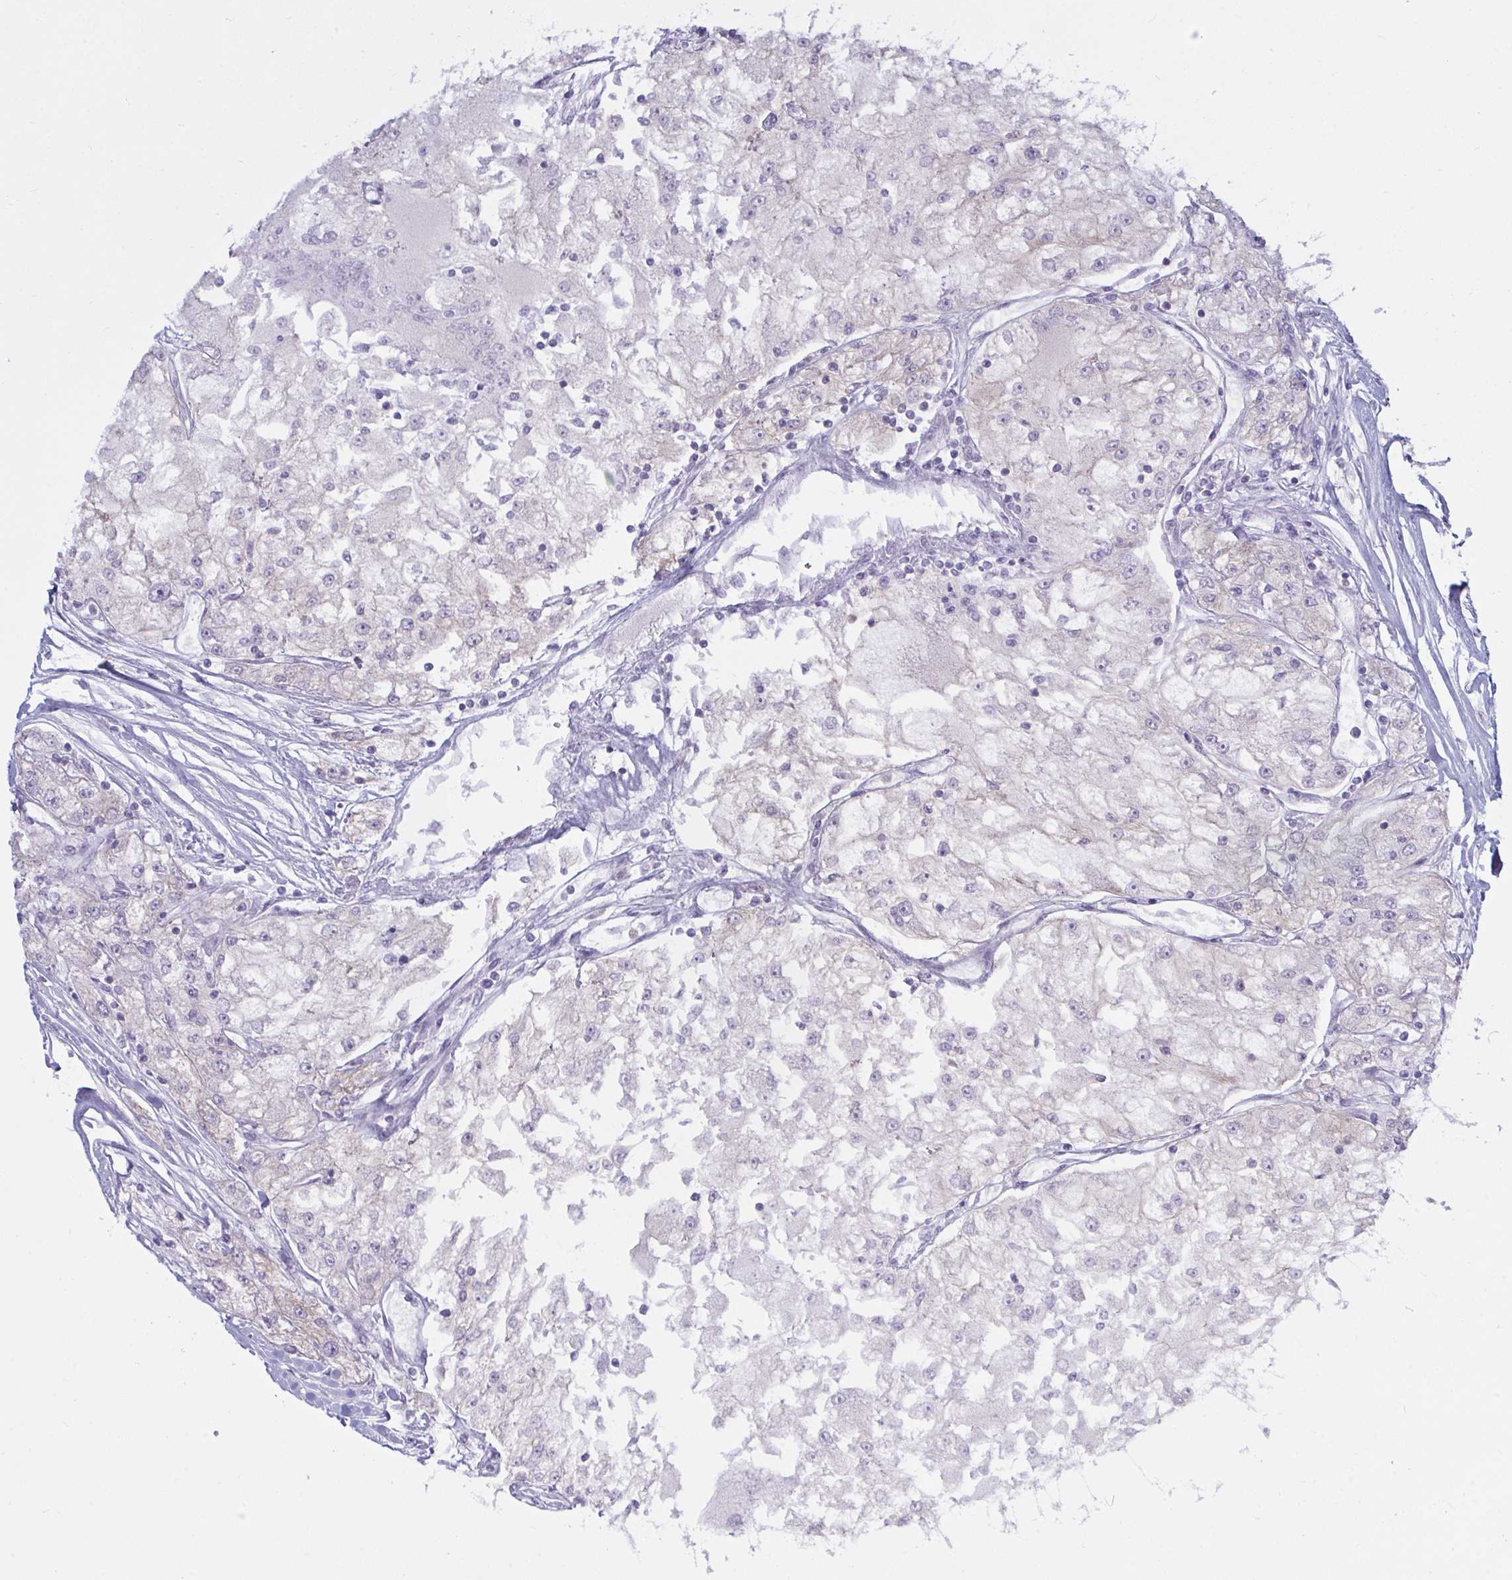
{"staining": {"intensity": "negative", "quantity": "none", "location": "none"}, "tissue": "renal cancer", "cell_type": "Tumor cells", "image_type": "cancer", "snomed": [{"axis": "morphology", "description": "Adenocarcinoma, NOS"}, {"axis": "topography", "description": "Kidney"}], "caption": "This is an immunohistochemistry micrograph of human renal cancer. There is no positivity in tumor cells.", "gene": "ATG9A", "patient": {"sex": "female", "age": 72}}